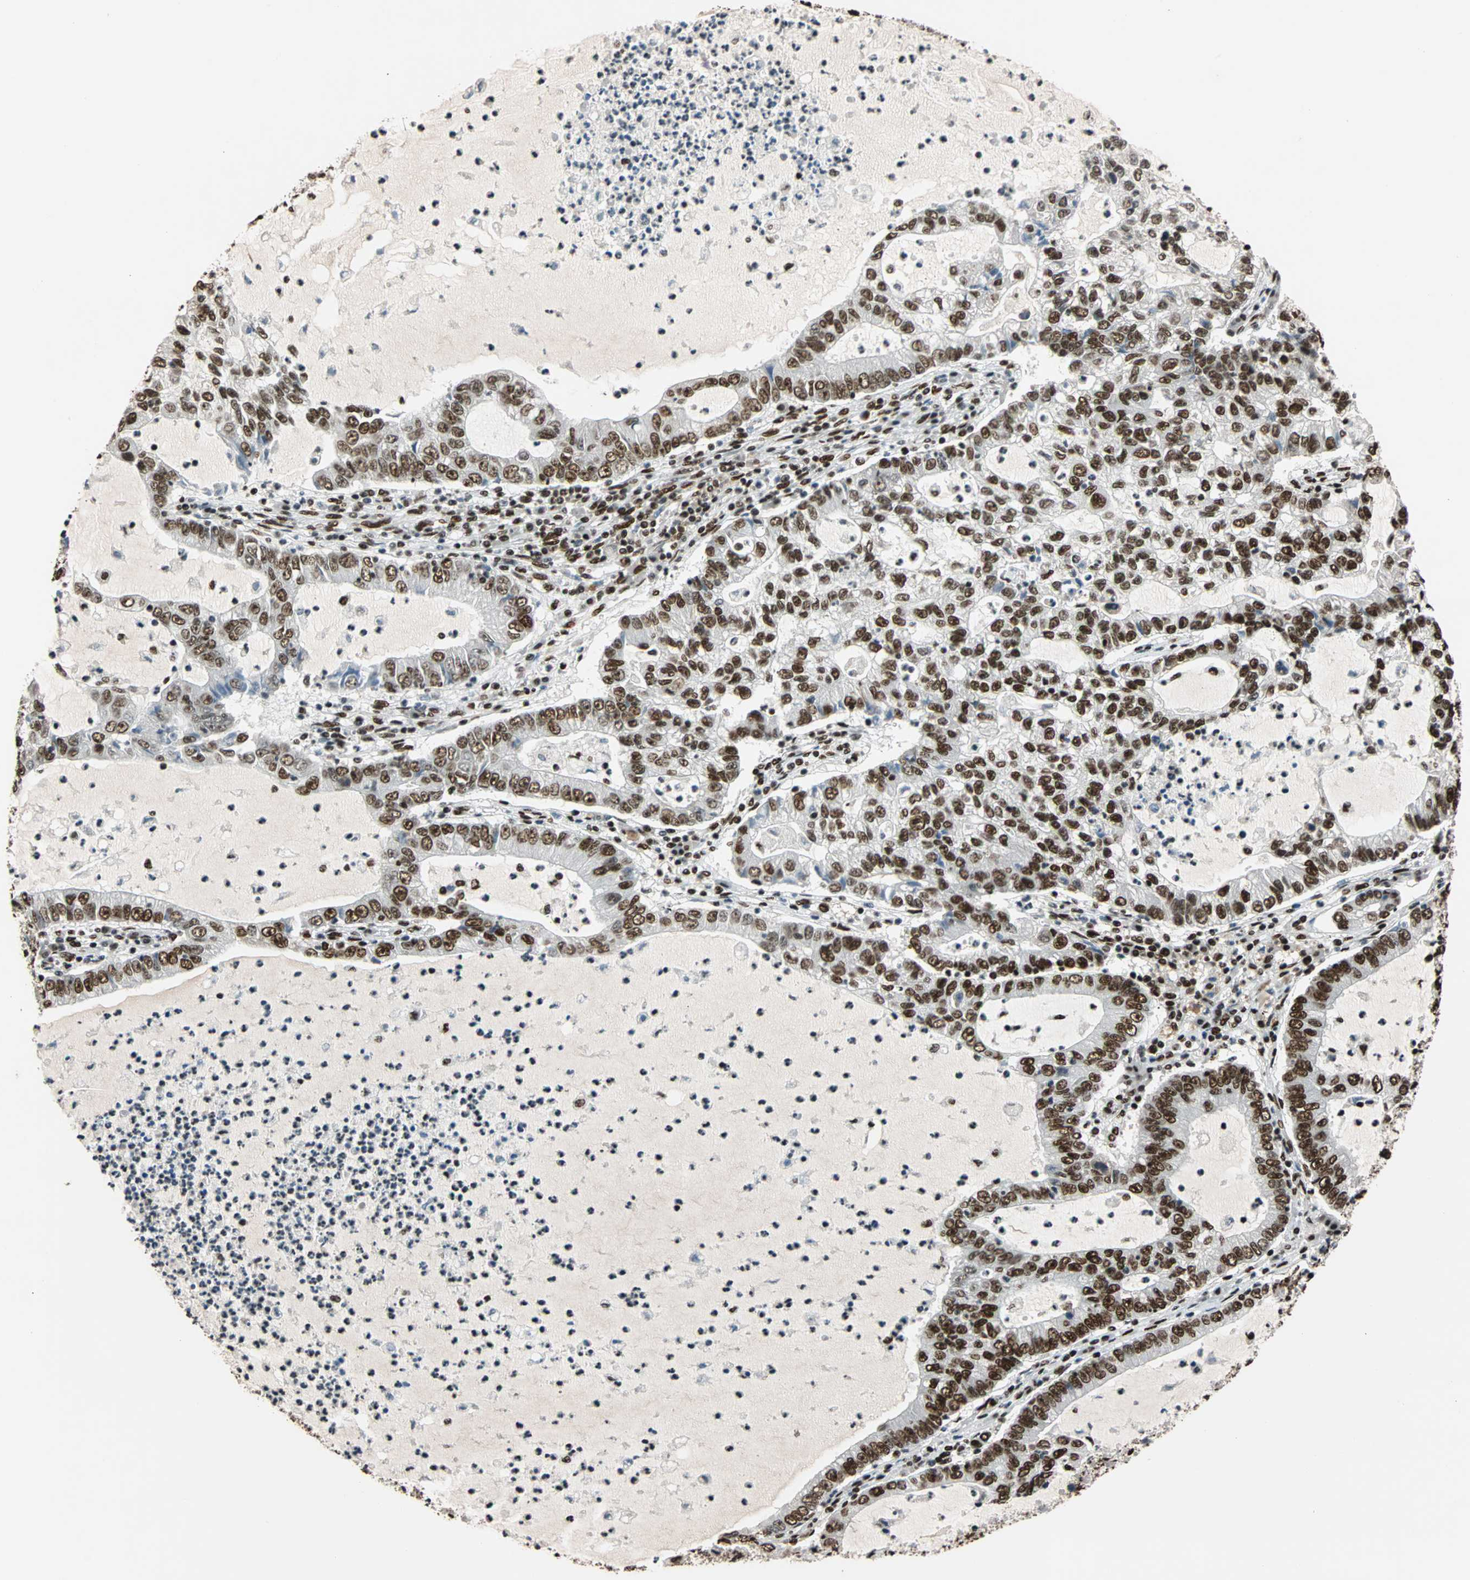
{"staining": {"intensity": "strong", "quantity": ">75%", "location": "nuclear"}, "tissue": "lung cancer", "cell_type": "Tumor cells", "image_type": "cancer", "snomed": [{"axis": "morphology", "description": "Adenocarcinoma, NOS"}, {"axis": "topography", "description": "Lung"}], "caption": "About >75% of tumor cells in human lung adenocarcinoma exhibit strong nuclear protein positivity as visualized by brown immunohistochemical staining.", "gene": "ILF2", "patient": {"sex": "female", "age": 51}}